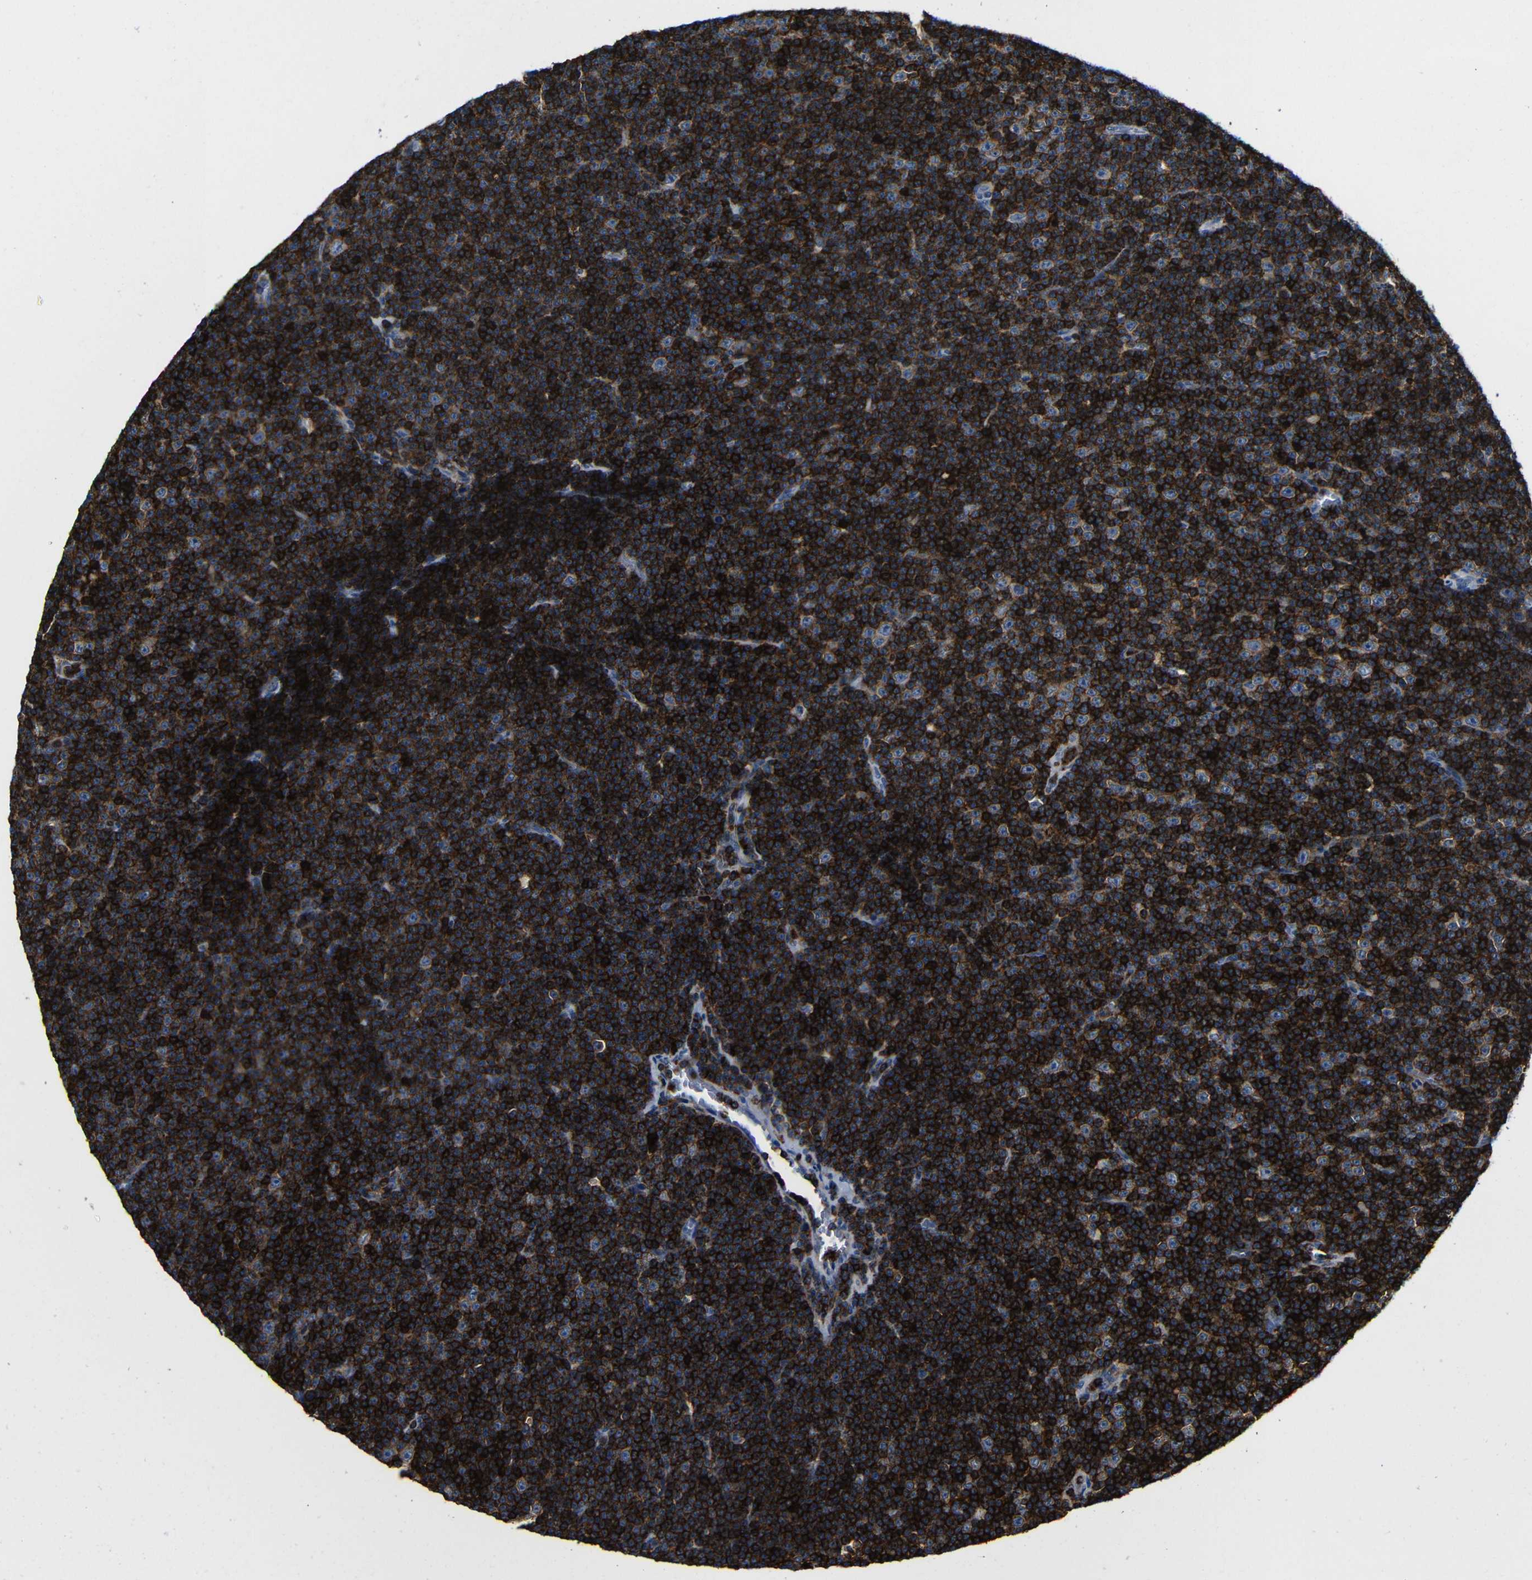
{"staining": {"intensity": "strong", "quantity": ">75%", "location": "cytoplasmic/membranous"}, "tissue": "lymphoma", "cell_type": "Tumor cells", "image_type": "cancer", "snomed": [{"axis": "morphology", "description": "Malignant lymphoma, non-Hodgkin's type, Low grade"}, {"axis": "topography", "description": "Lymph node"}], "caption": "This is a histology image of IHC staining of malignant lymphoma, non-Hodgkin's type (low-grade), which shows strong staining in the cytoplasmic/membranous of tumor cells.", "gene": "P2RY12", "patient": {"sex": "female", "age": 67}}